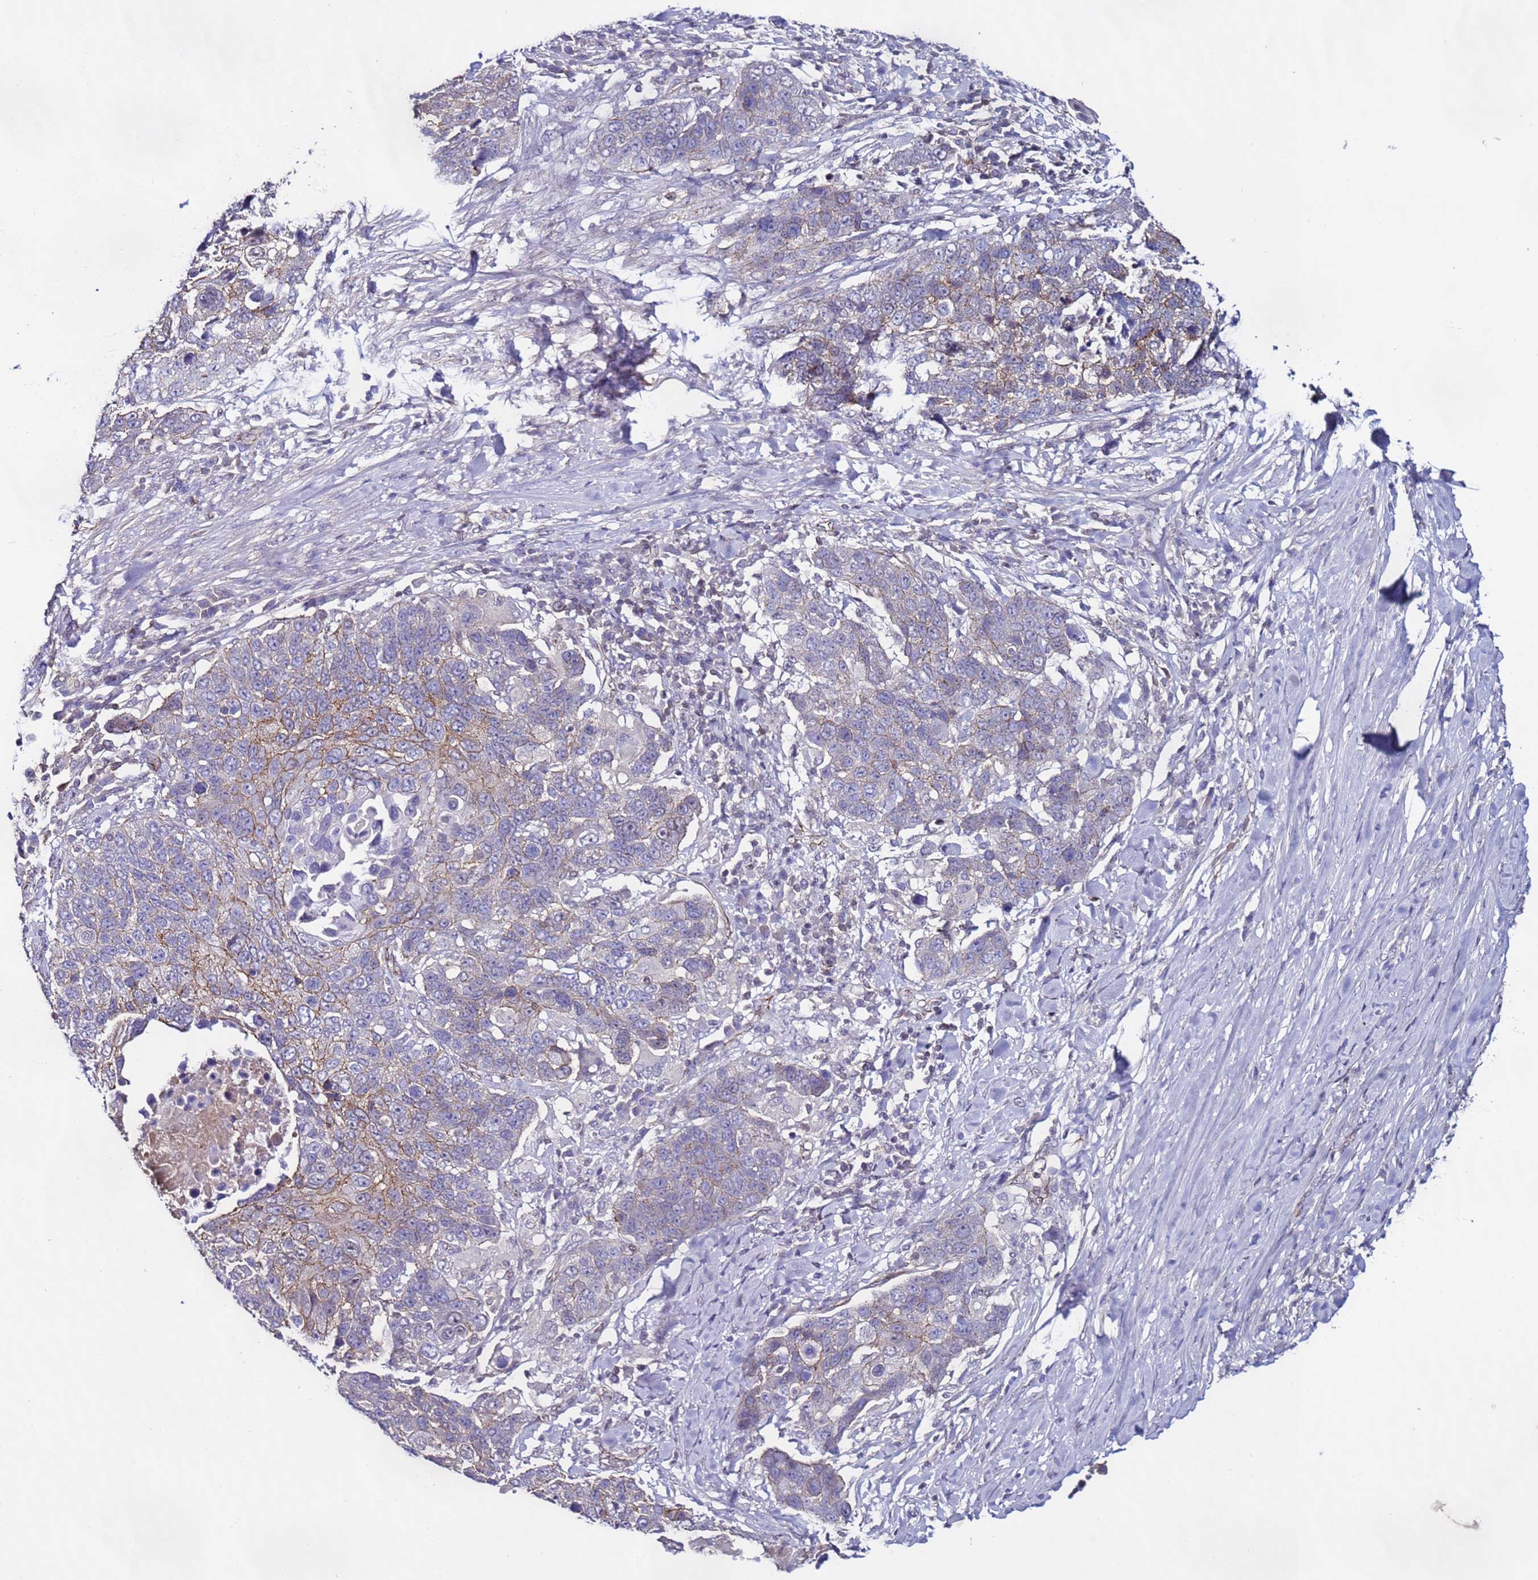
{"staining": {"intensity": "moderate", "quantity": "<25%", "location": "cytoplasmic/membranous"}, "tissue": "lung cancer", "cell_type": "Tumor cells", "image_type": "cancer", "snomed": [{"axis": "morphology", "description": "Normal tissue, NOS"}, {"axis": "morphology", "description": "Squamous cell carcinoma, NOS"}, {"axis": "topography", "description": "Lymph node"}, {"axis": "topography", "description": "Lung"}], "caption": "This is a micrograph of immunohistochemistry (IHC) staining of lung squamous cell carcinoma, which shows moderate staining in the cytoplasmic/membranous of tumor cells.", "gene": "TENM3", "patient": {"sex": "male", "age": 66}}